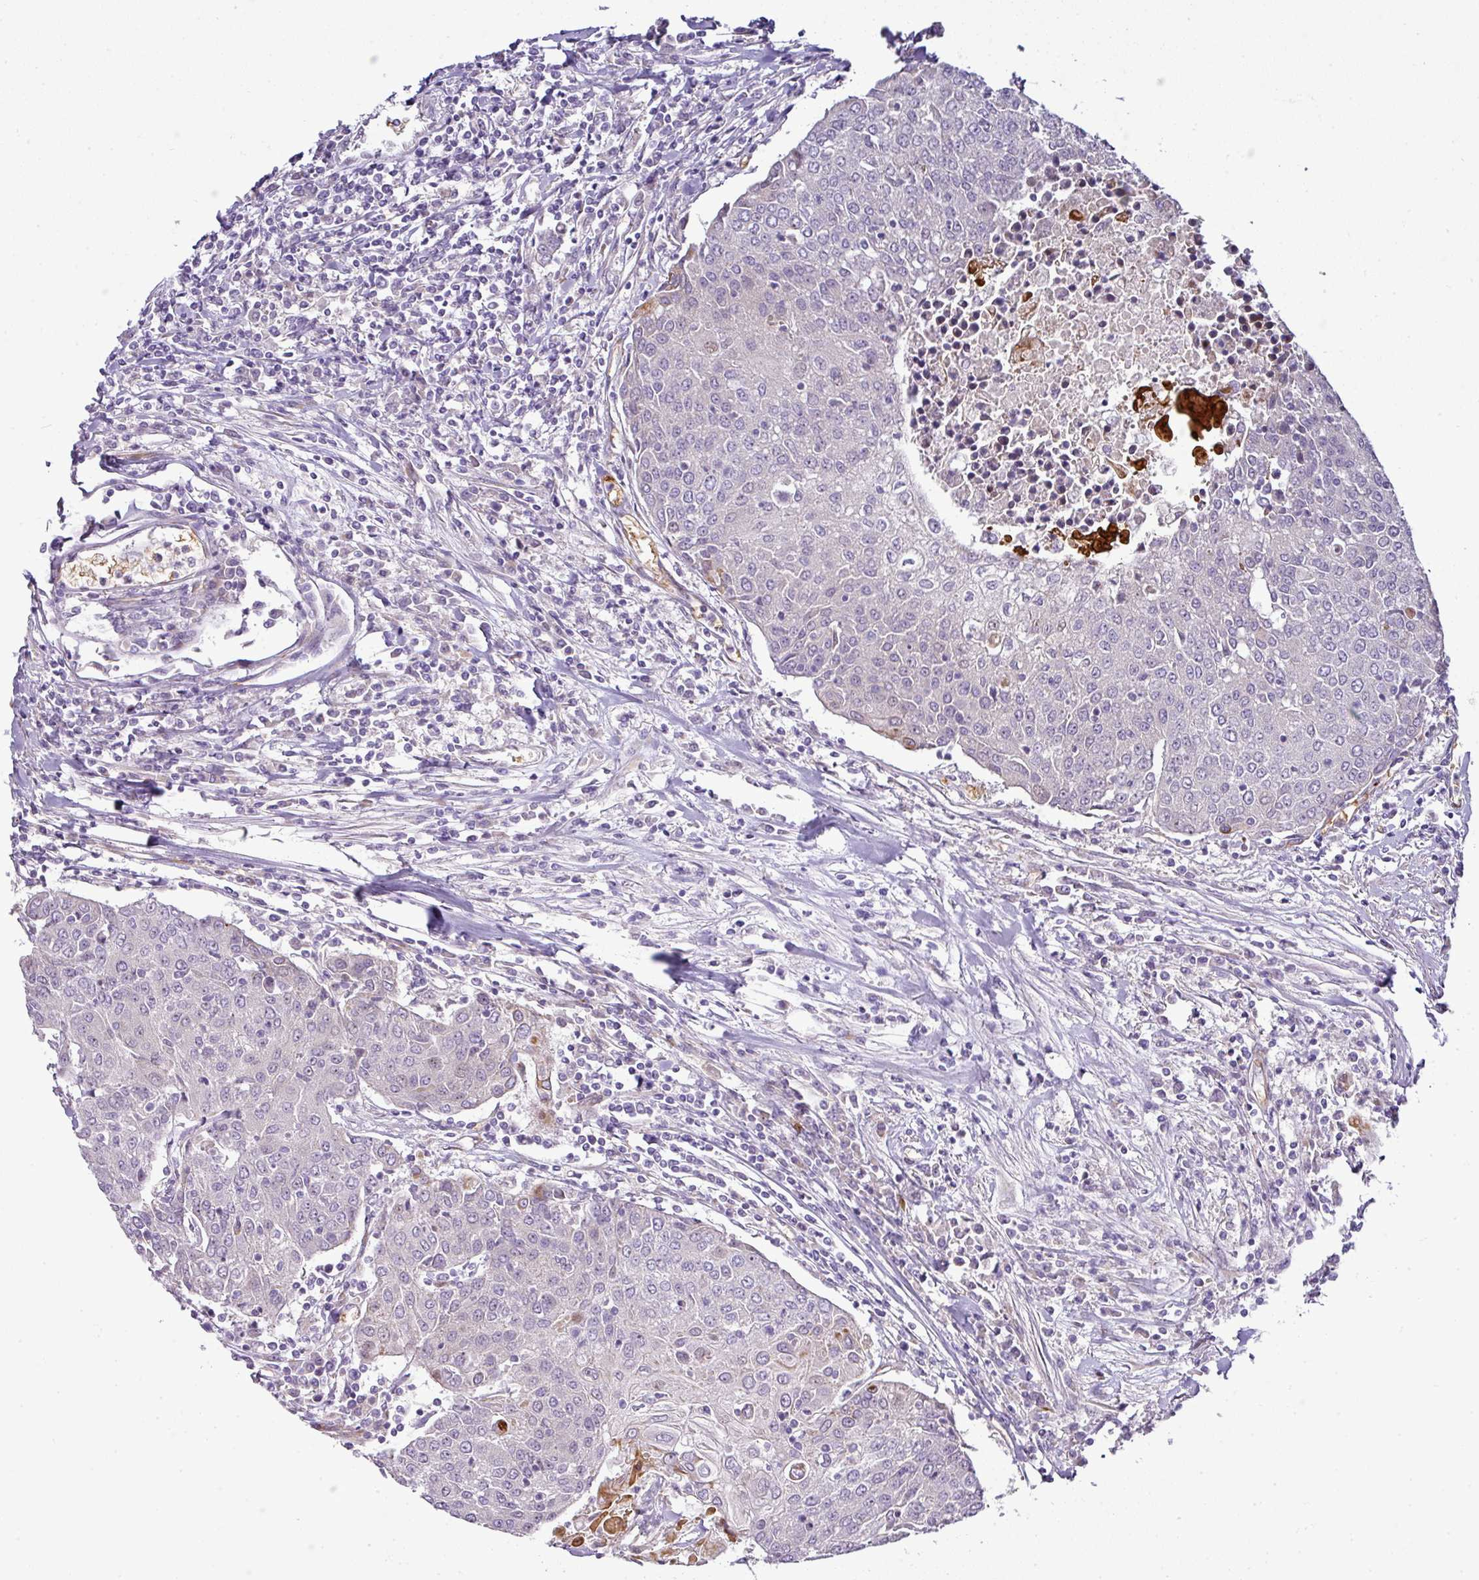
{"staining": {"intensity": "negative", "quantity": "none", "location": "none"}, "tissue": "urothelial cancer", "cell_type": "Tumor cells", "image_type": "cancer", "snomed": [{"axis": "morphology", "description": "Urothelial carcinoma, High grade"}, {"axis": "topography", "description": "Urinary bladder"}], "caption": "Histopathology image shows no protein staining in tumor cells of high-grade urothelial carcinoma tissue.", "gene": "ATP6V1F", "patient": {"sex": "female", "age": 85}}